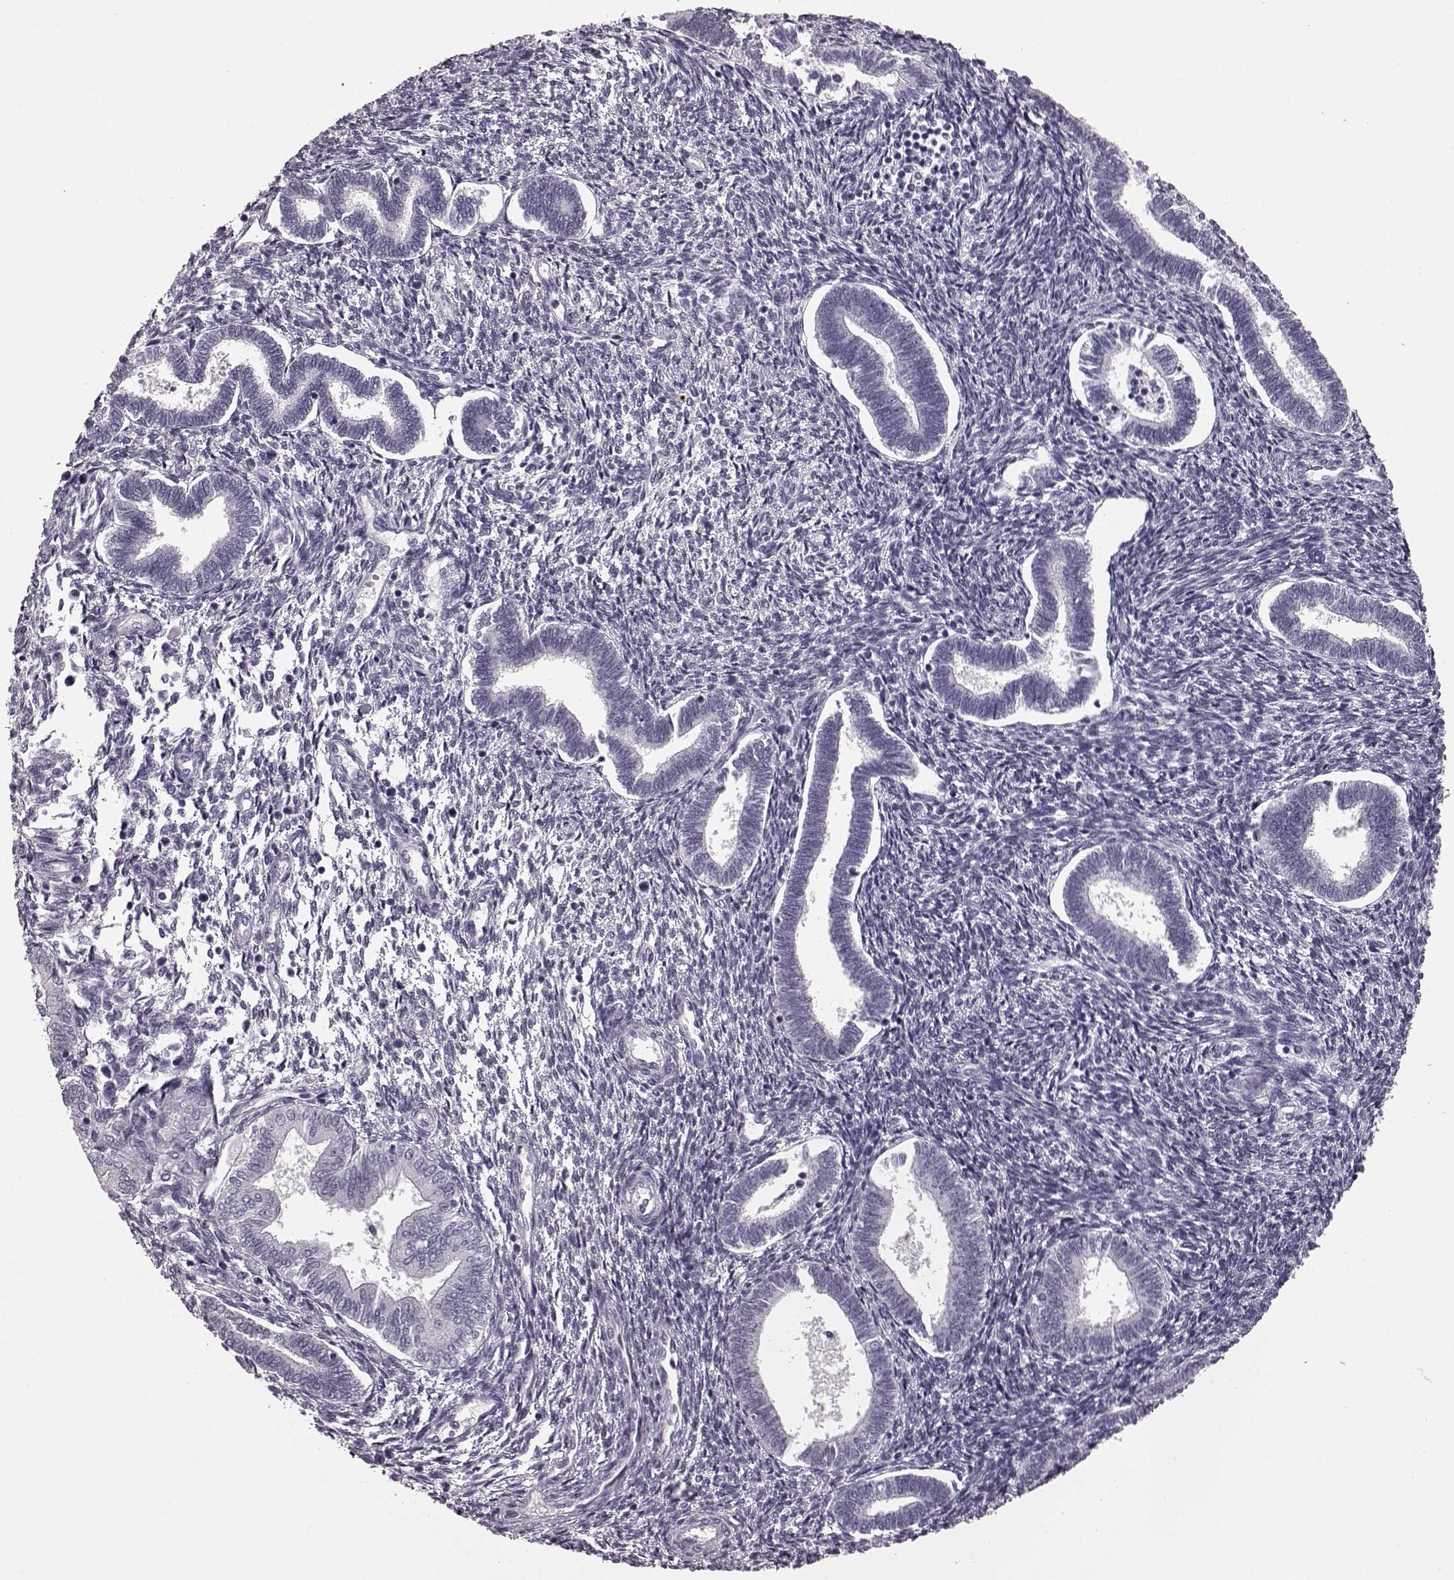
{"staining": {"intensity": "negative", "quantity": "none", "location": "none"}, "tissue": "endometrium", "cell_type": "Cells in endometrial stroma", "image_type": "normal", "snomed": [{"axis": "morphology", "description": "Normal tissue, NOS"}, {"axis": "topography", "description": "Endometrium"}], "caption": "Cells in endometrial stroma show no significant positivity in benign endometrium. (Brightfield microscopy of DAB IHC at high magnification).", "gene": "AIPL1", "patient": {"sex": "female", "age": 42}}